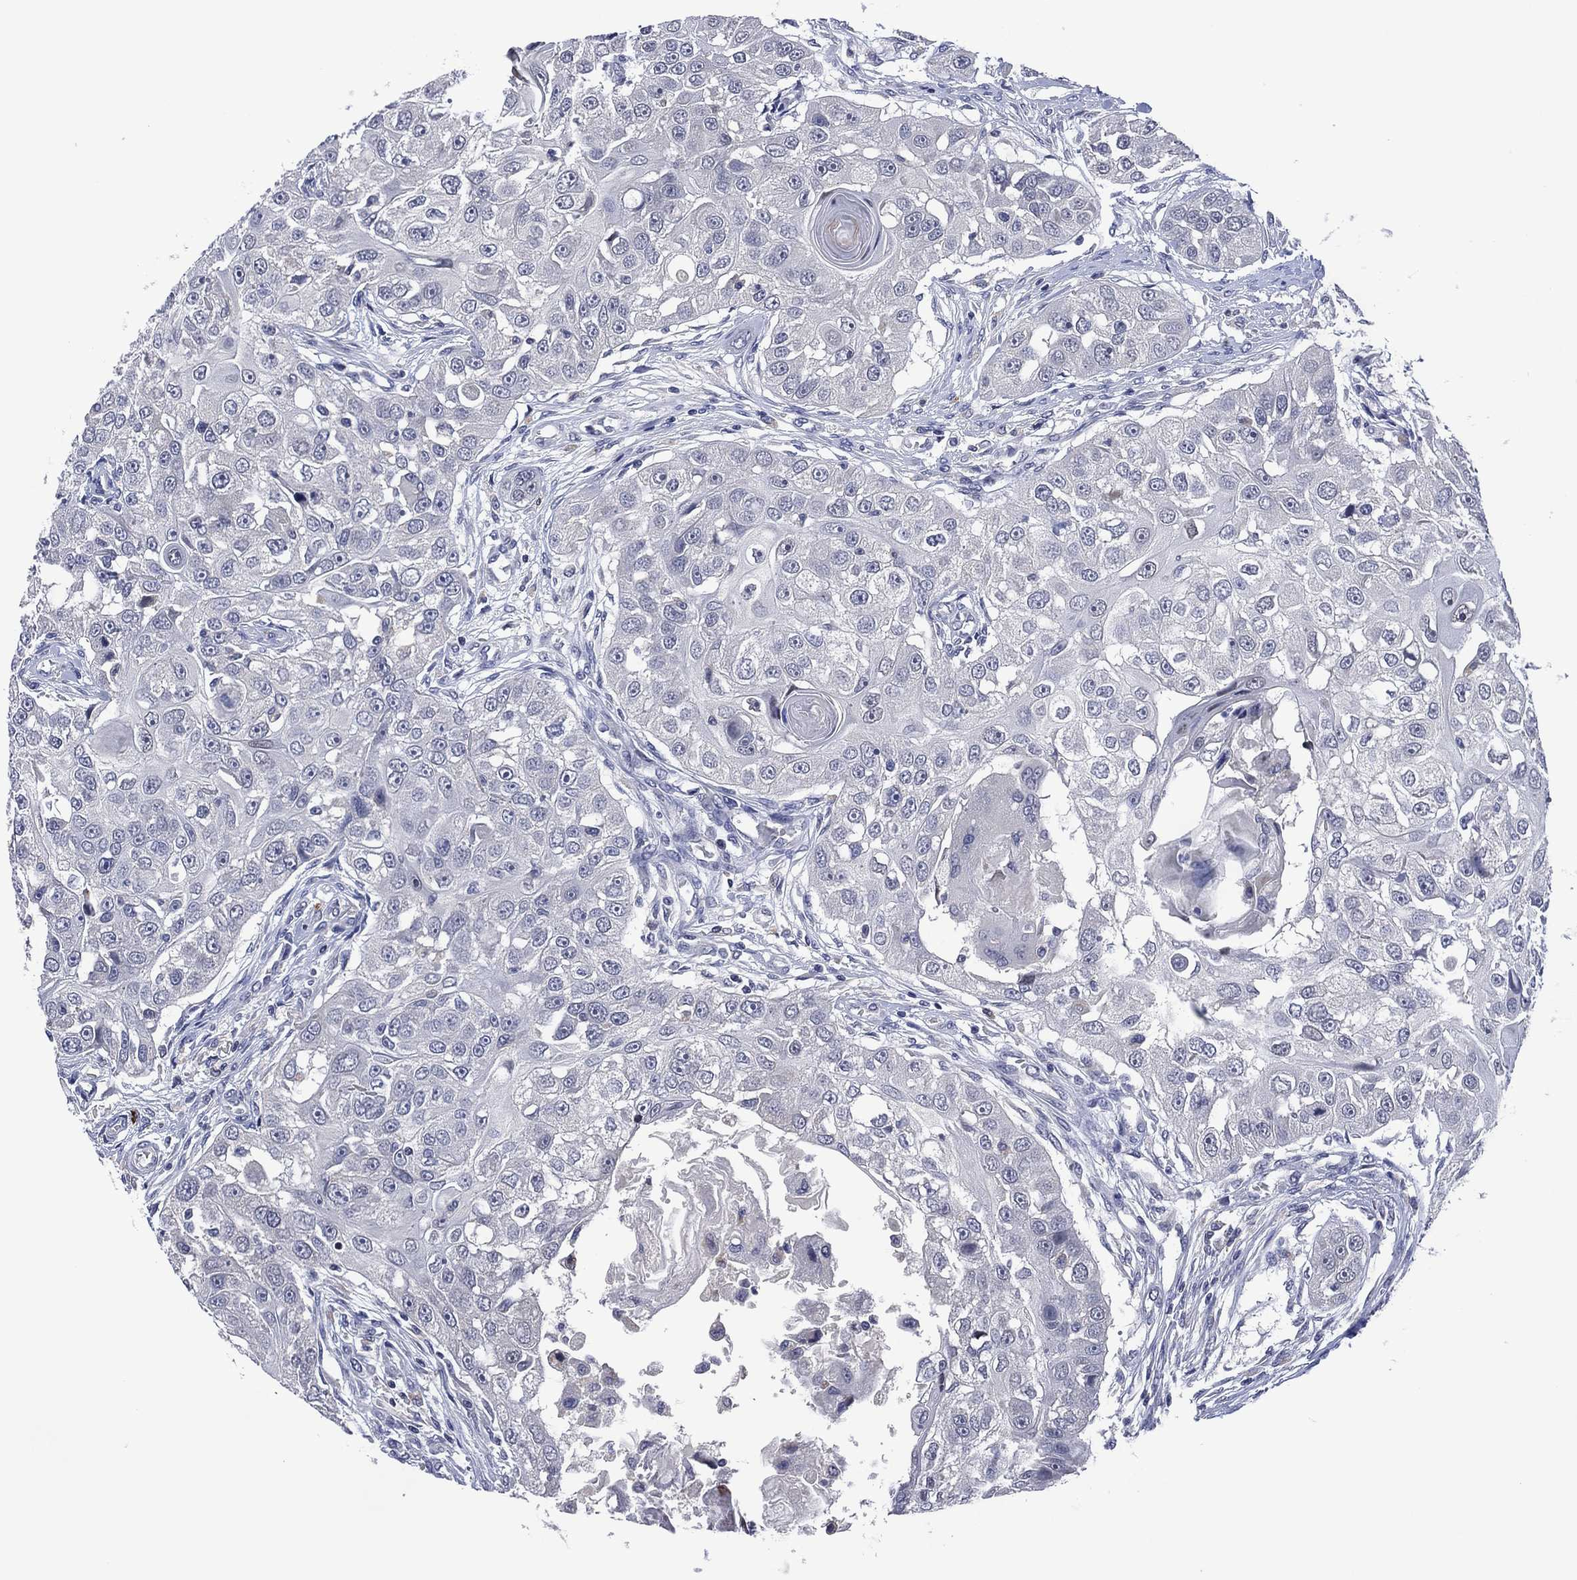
{"staining": {"intensity": "negative", "quantity": "none", "location": "none"}, "tissue": "head and neck cancer", "cell_type": "Tumor cells", "image_type": "cancer", "snomed": [{"axis": "morphology", "description": "Squamous cell carcinoma, NOS"}, {"axis": "topography", "description": "Head-Neck"}], "caption": "High magnification brightfield microscopy of head and neck cancer (squamous cell carcinoma) stained with DAB (brown) and counterstained with hematoxylin (blue): tumor cells show no significant expression.", "gene": "USP26", "patient": {"sex": "male", "age": 51}}